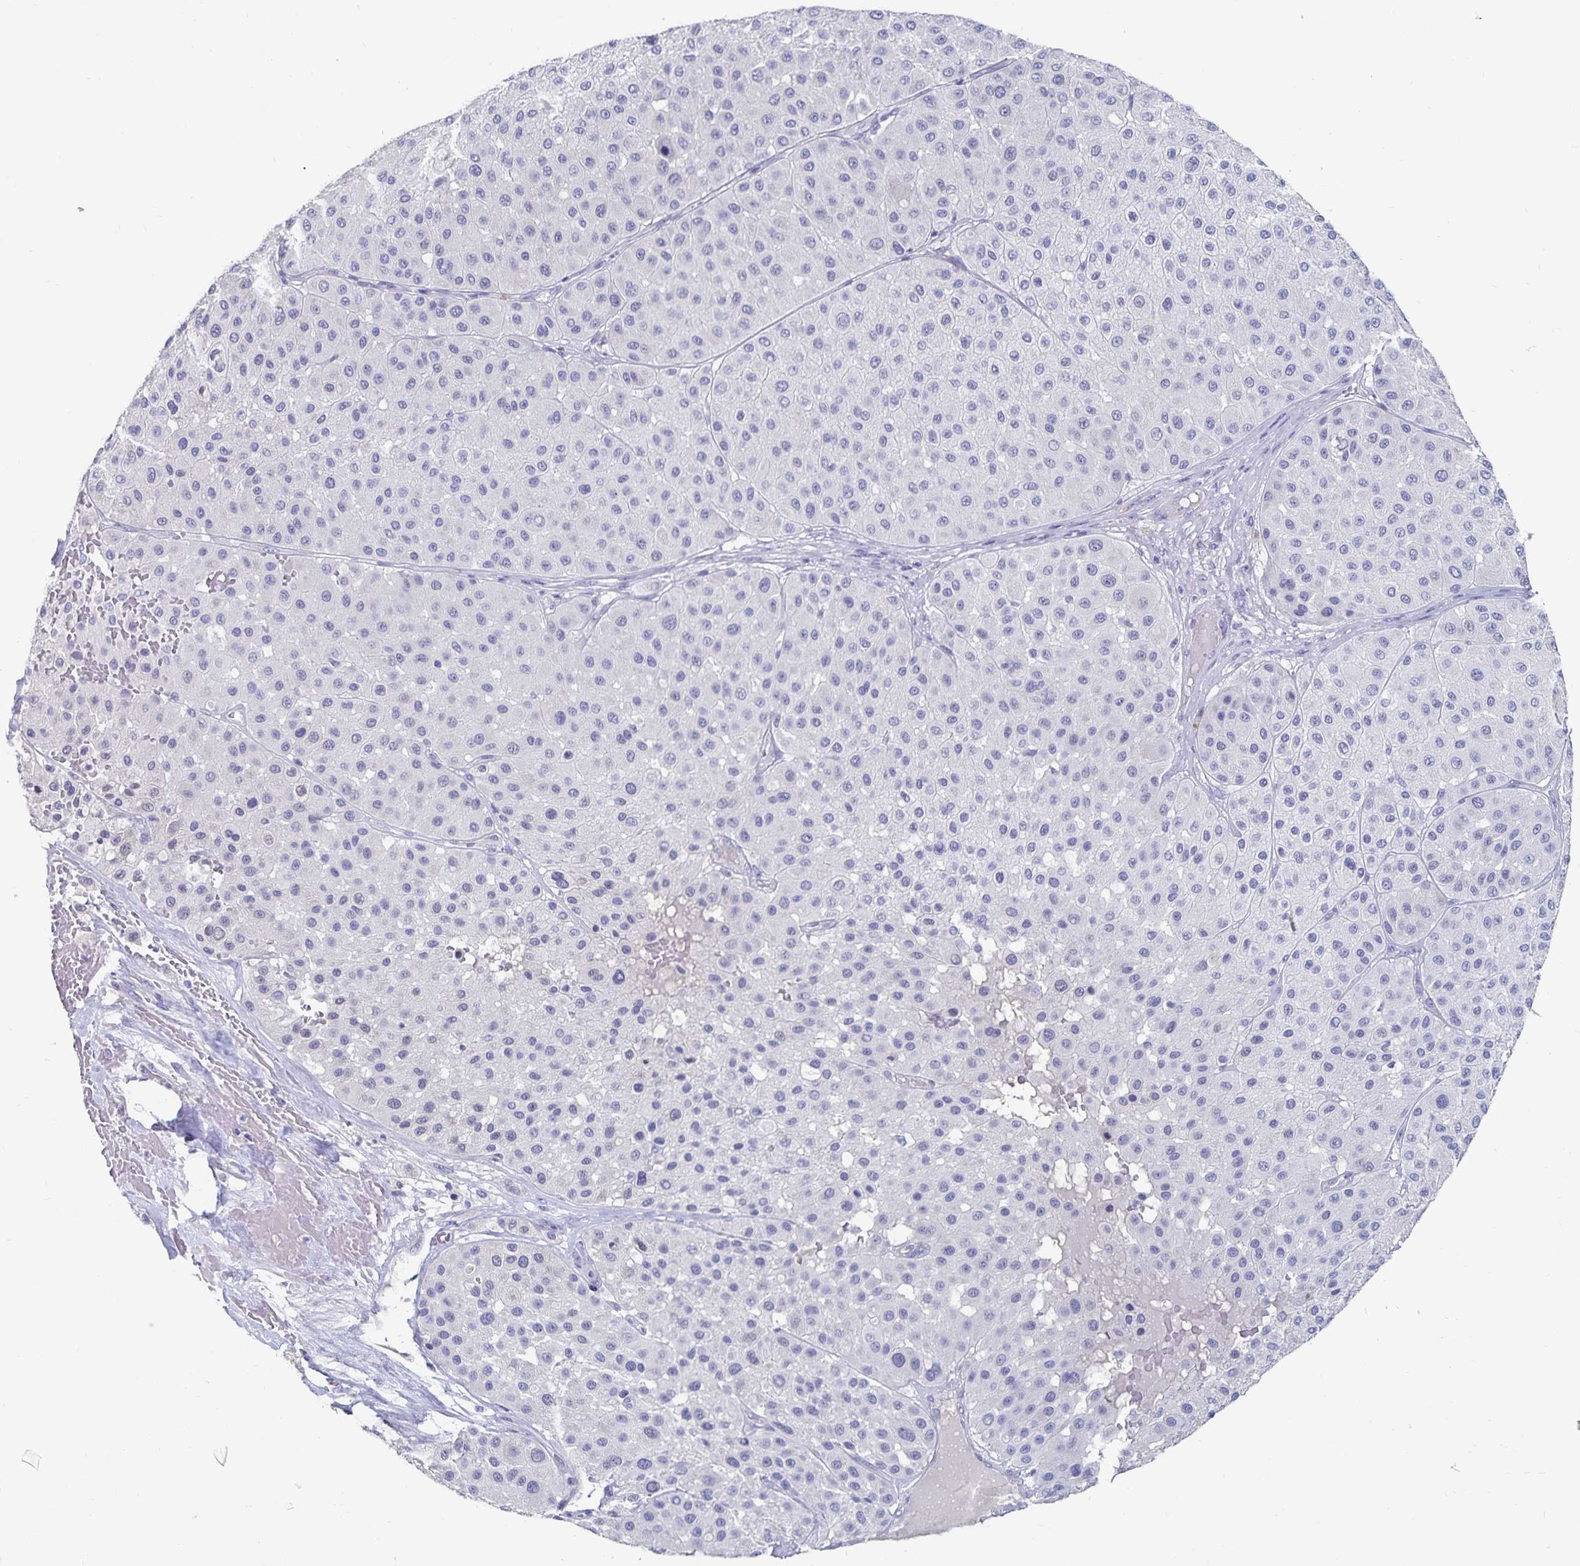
{"staining": {"intensity": "negative", "quantity": "none", "location": "none"}, "tissue": "melanoma", "cell_type": "Tumor cells", "image_type": "cancer", "snomed": [{"axis": "morphology", "description": "Malignant melanoma, Metastatic site"}, {"axis": "topography", "description": "Smooth muscle"}], "caption": "This is an IHC micrograph of human melanoma. There is no expression in tumor cells.", "gene": "CFAP69", "patient": {"sex": "male", "age": 41}}